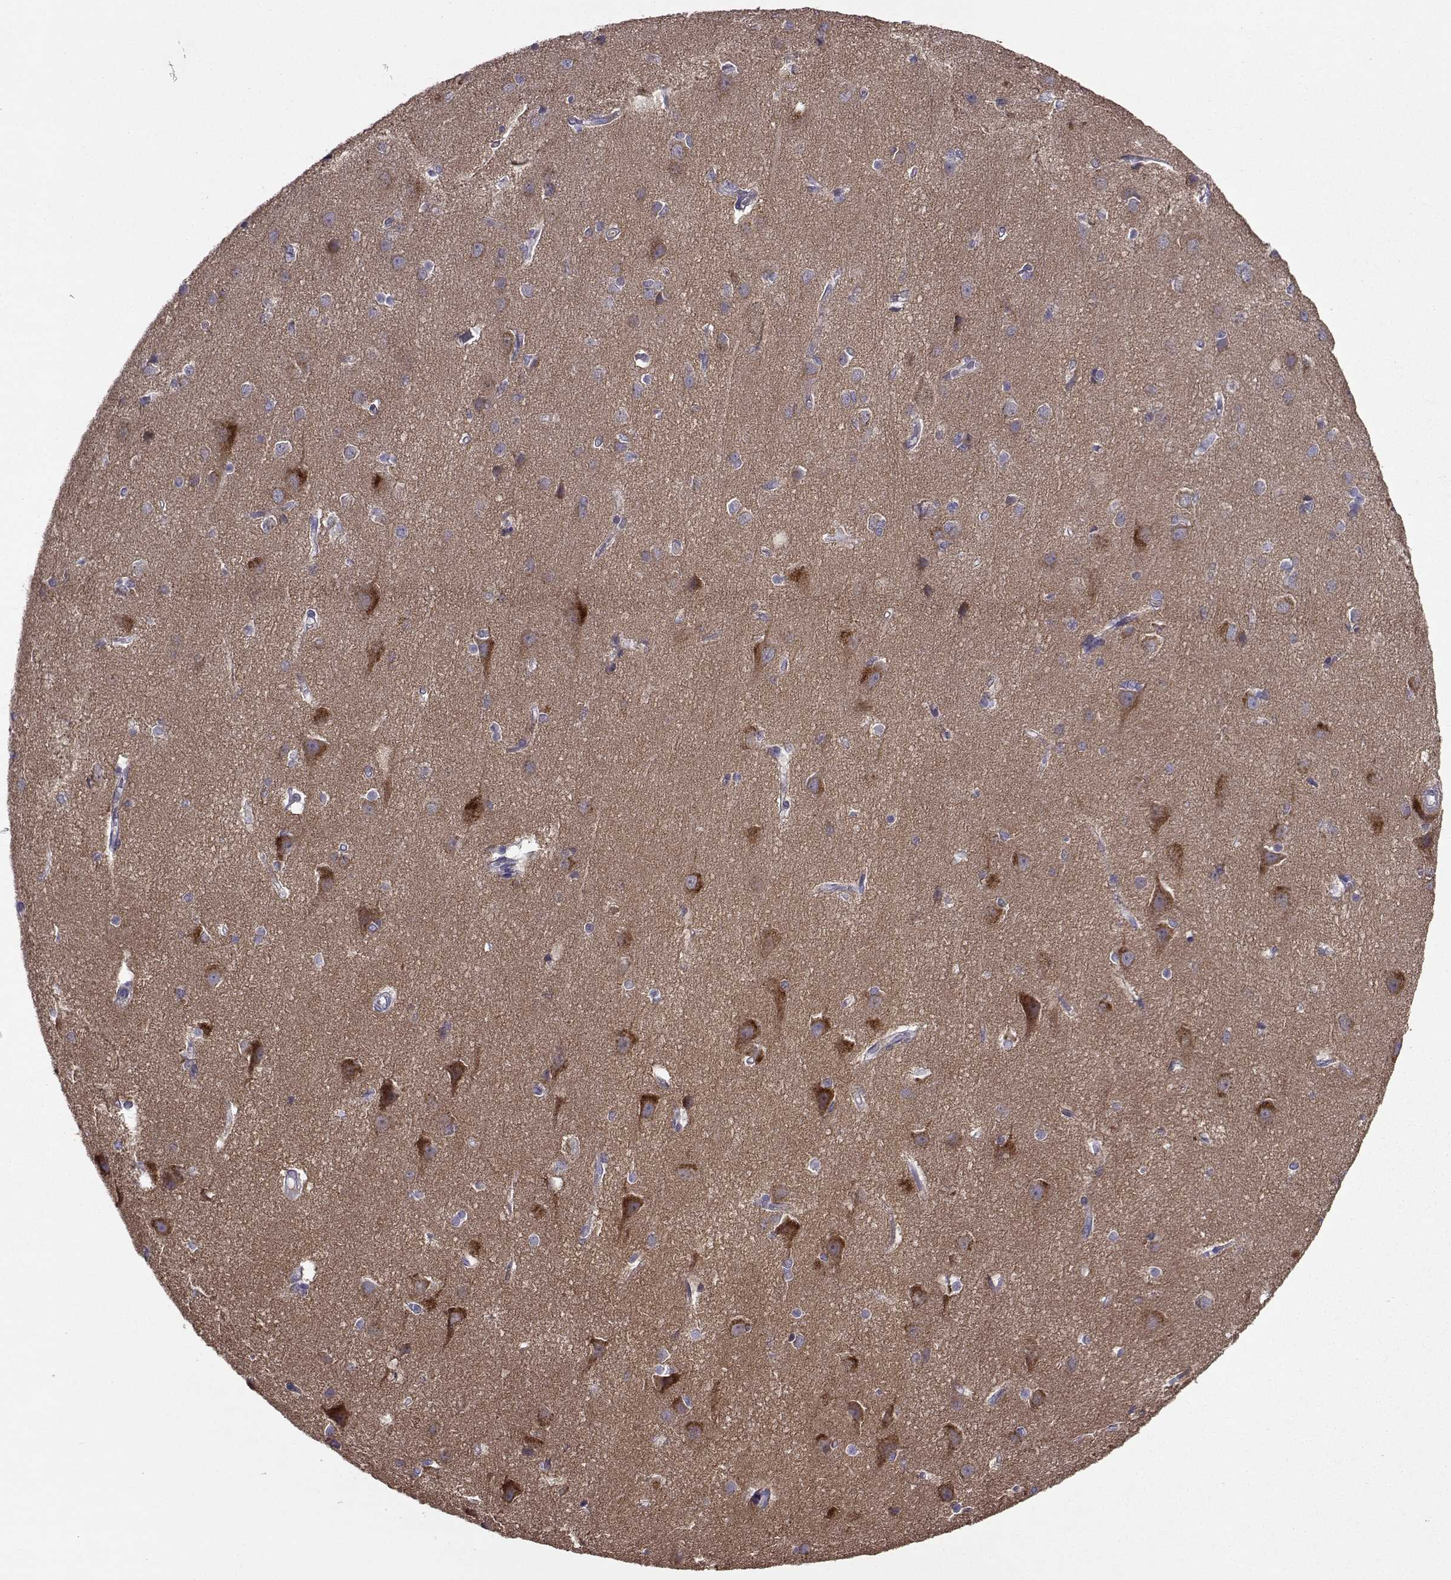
{"staining": {"intensity": "negative", "quantity": "none", "location": "none"}, "tissue": "cerebral cortex", "cell_type": "Endothelial cells", "image_type": "normal", "snomed": [{"axis": "morphology", "description": "Normal tissue, NOS"}, {"axis": "topography", "description": "Cerebral cortex"}], "caption": "This is a photomicrograph of IHC staining of unremarkable cerebral cortex, which shows no expression in endothelial cells. (DAB immunohistochemistry, high magnification).", "gene": "STXBP5", "patient": {"sex": "male", "age": 37}}